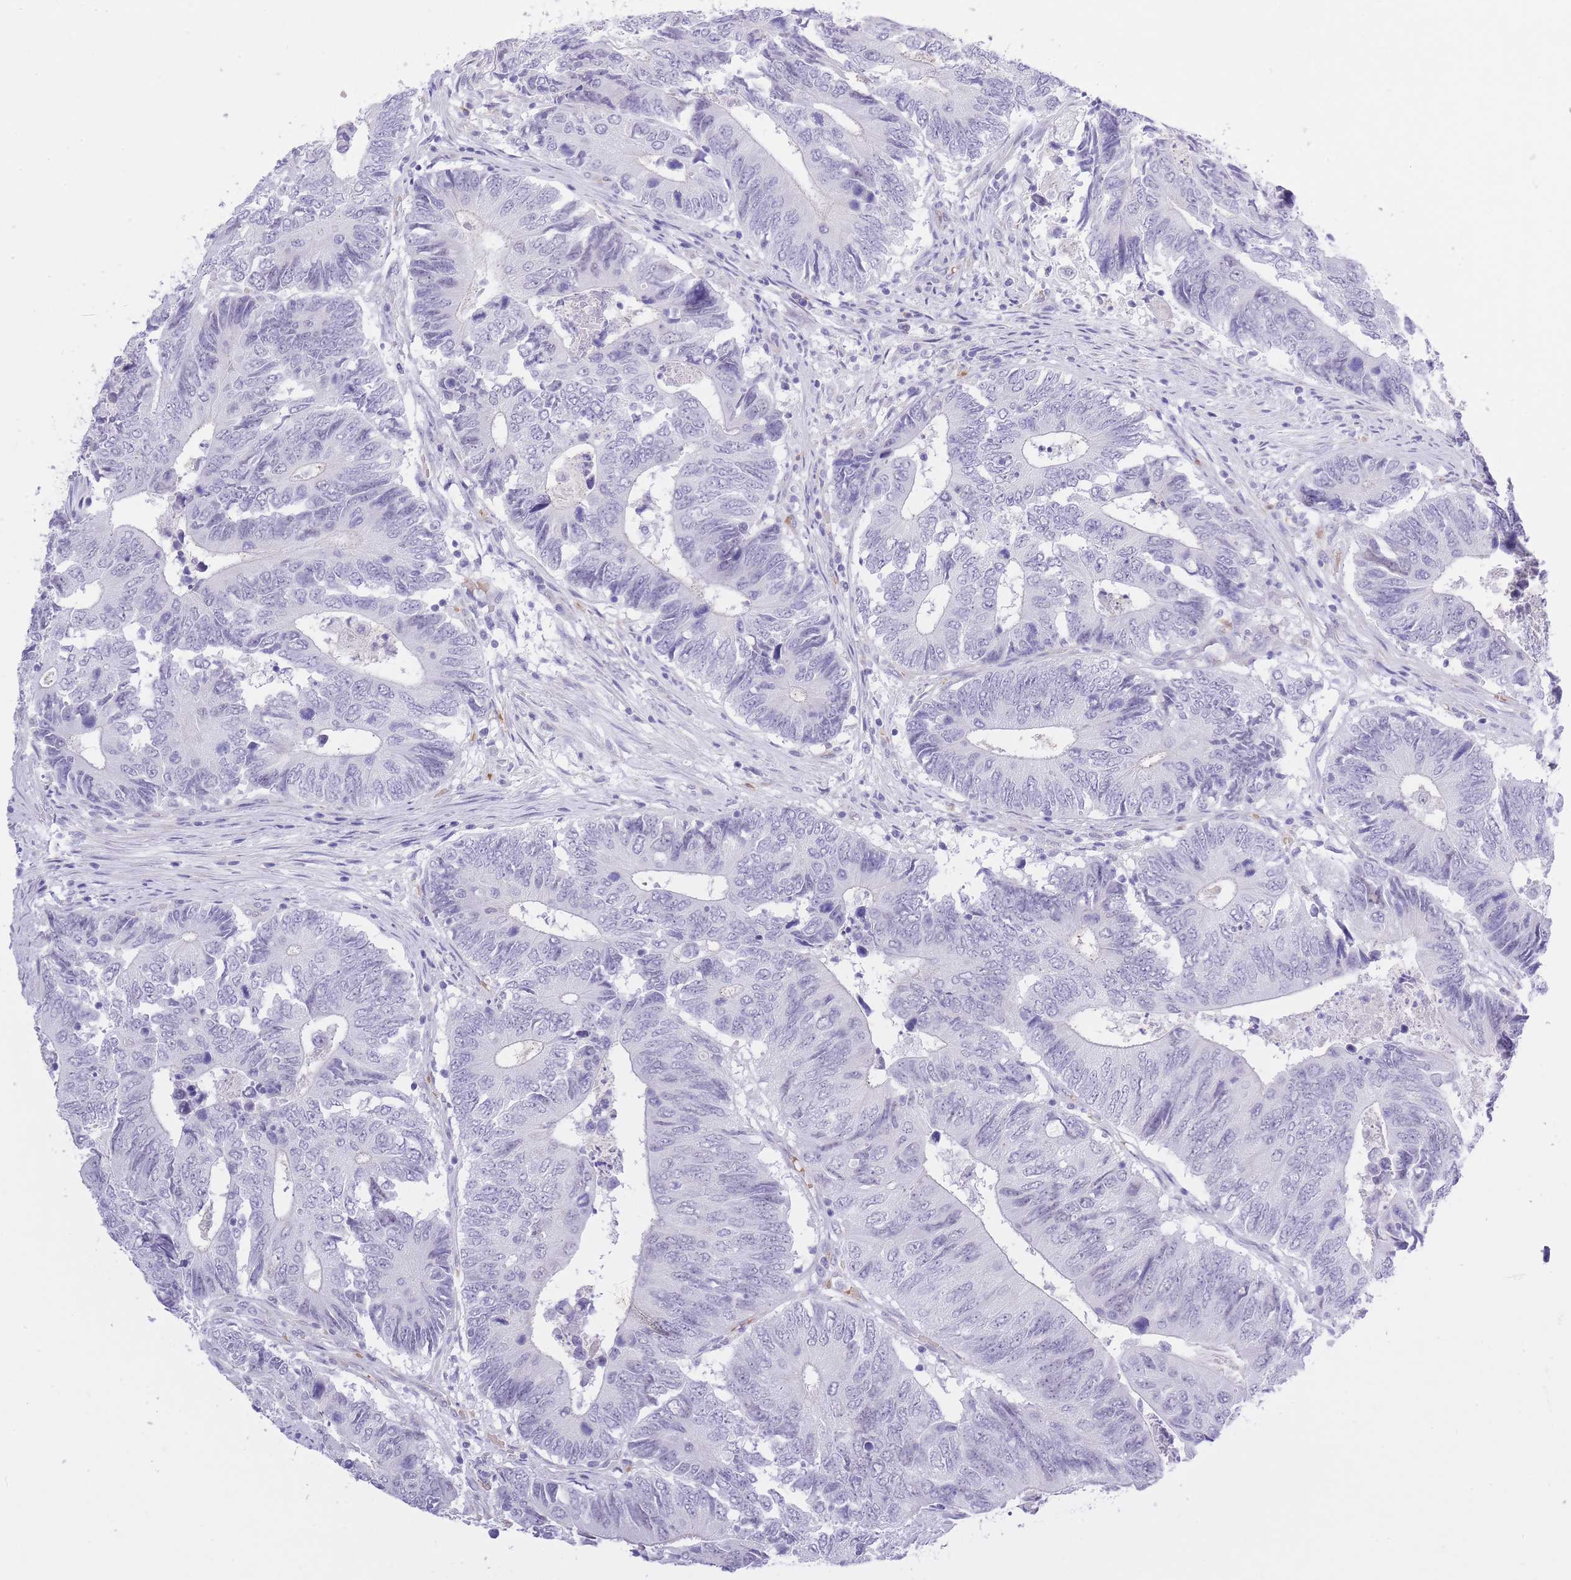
{"staining": {"intensity": "negative", "quantity": "none", "location": "none"}, "tissue": "colorectal cancer", "cell_type": "Tumor cells", "image_type": "cancer", "snomed": [{"axis": "morphology", "description": "Adenocarcinoma, NOS"}, {"axis": "topography", "description": "Colon"}], "caption": "Tumor cells show no significant positivity in colorectal cancer (adenocarcinoma).", "gene": "MEIOSIN", "patient": {"sex": "male", "age": 87}}